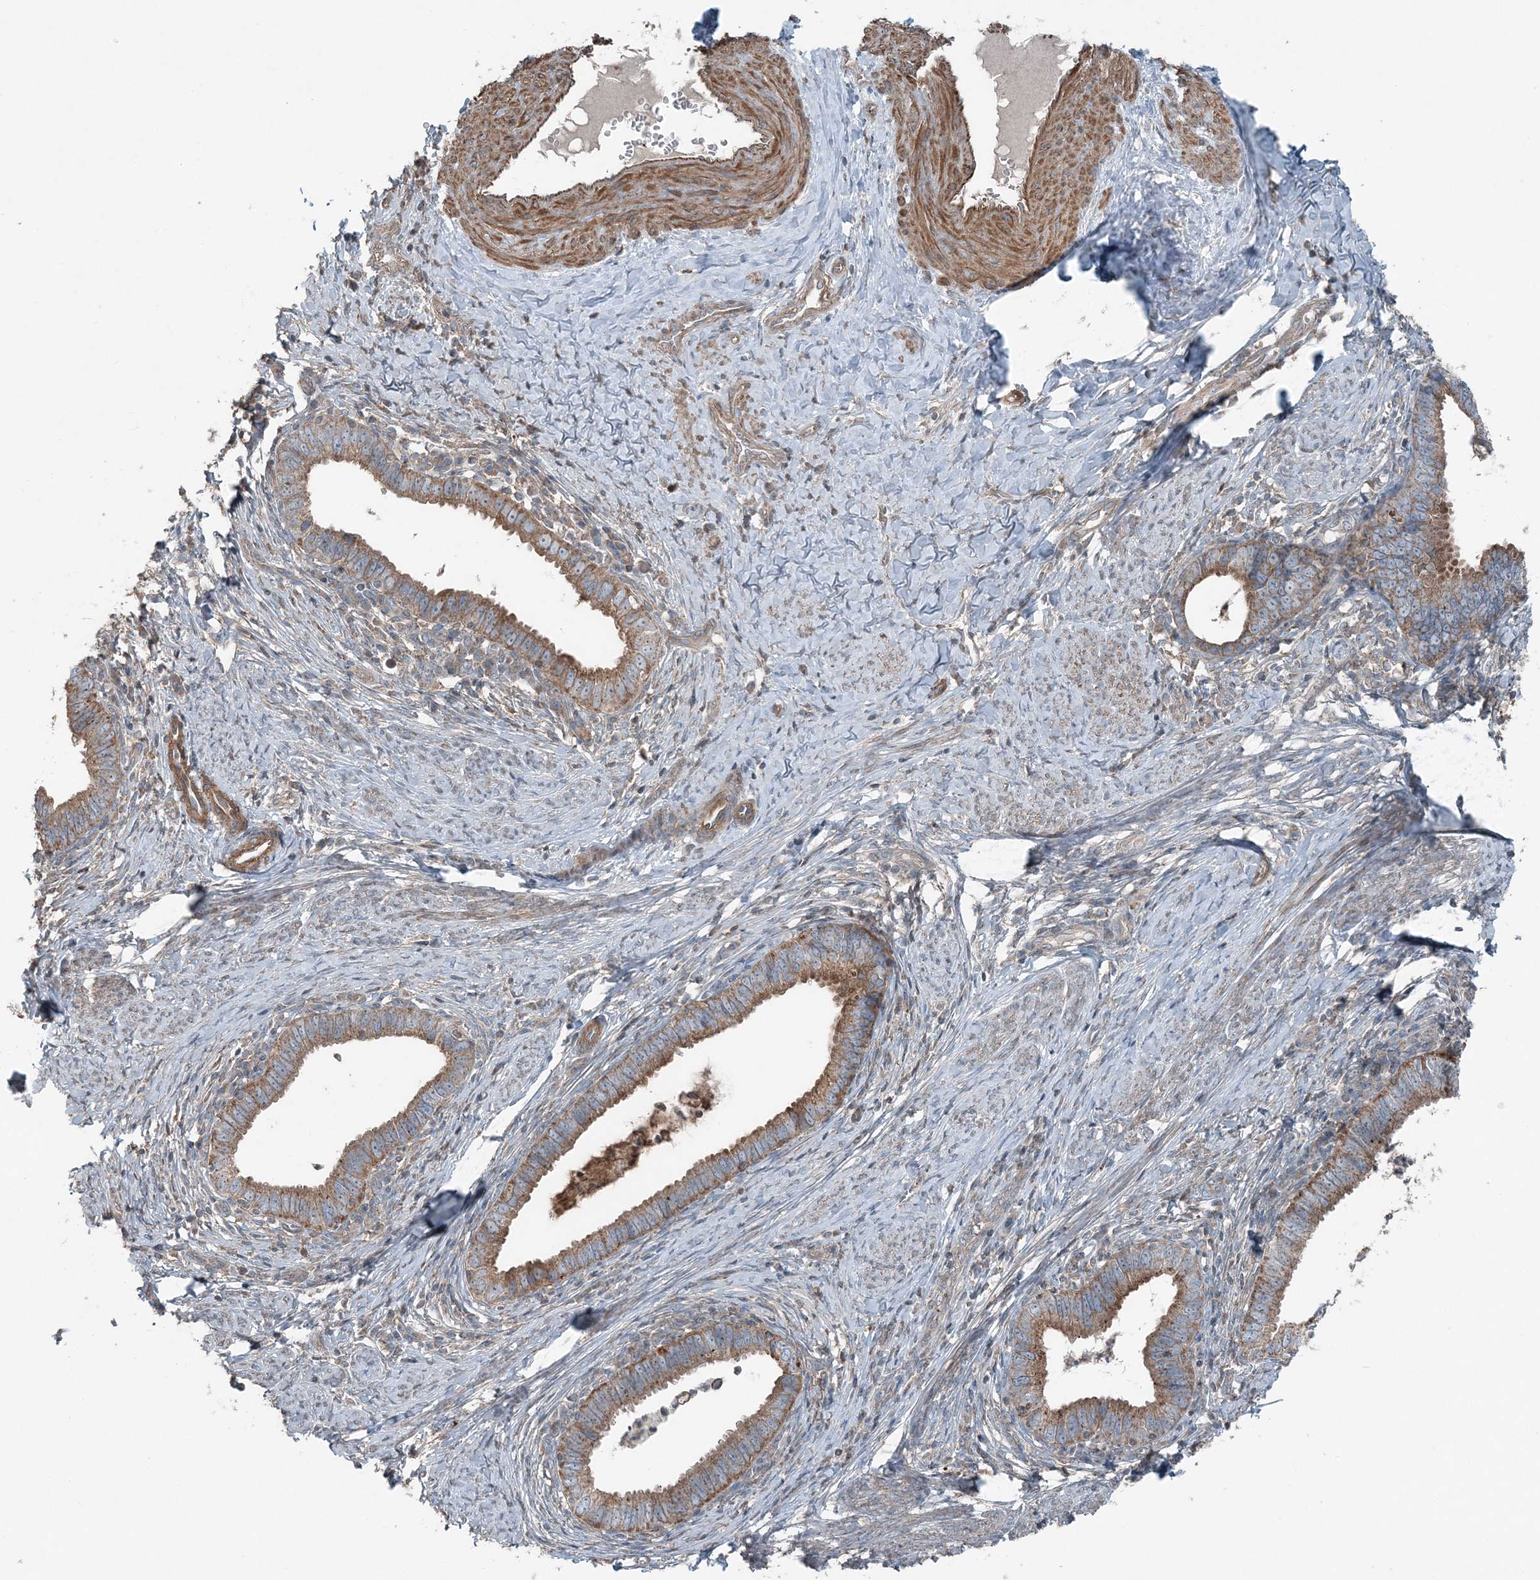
{"staining": {"intensity": "moderate", "quantity": ">75%", "location": "cytoplasmic/membranous"}, "tissue": "cervical cancer", "cell_type": "Tumor cells", "image_type": "cancer", "snomed": [{"axis": "morphology", "description": "Adenocarcinoma, NOS"}, {"axis": "topography", "description": "Cervix"}], "caption": "This histopathology image displays cervical cancer stained with immunohistochemistry to label a protein in brown. The cytoplasmic/membranous of tumor cells show moderate positivity for the protein. Nuclei are counter-stained blue.", "gene": "KY", "patient": {"sex": "female", "age": 36}}